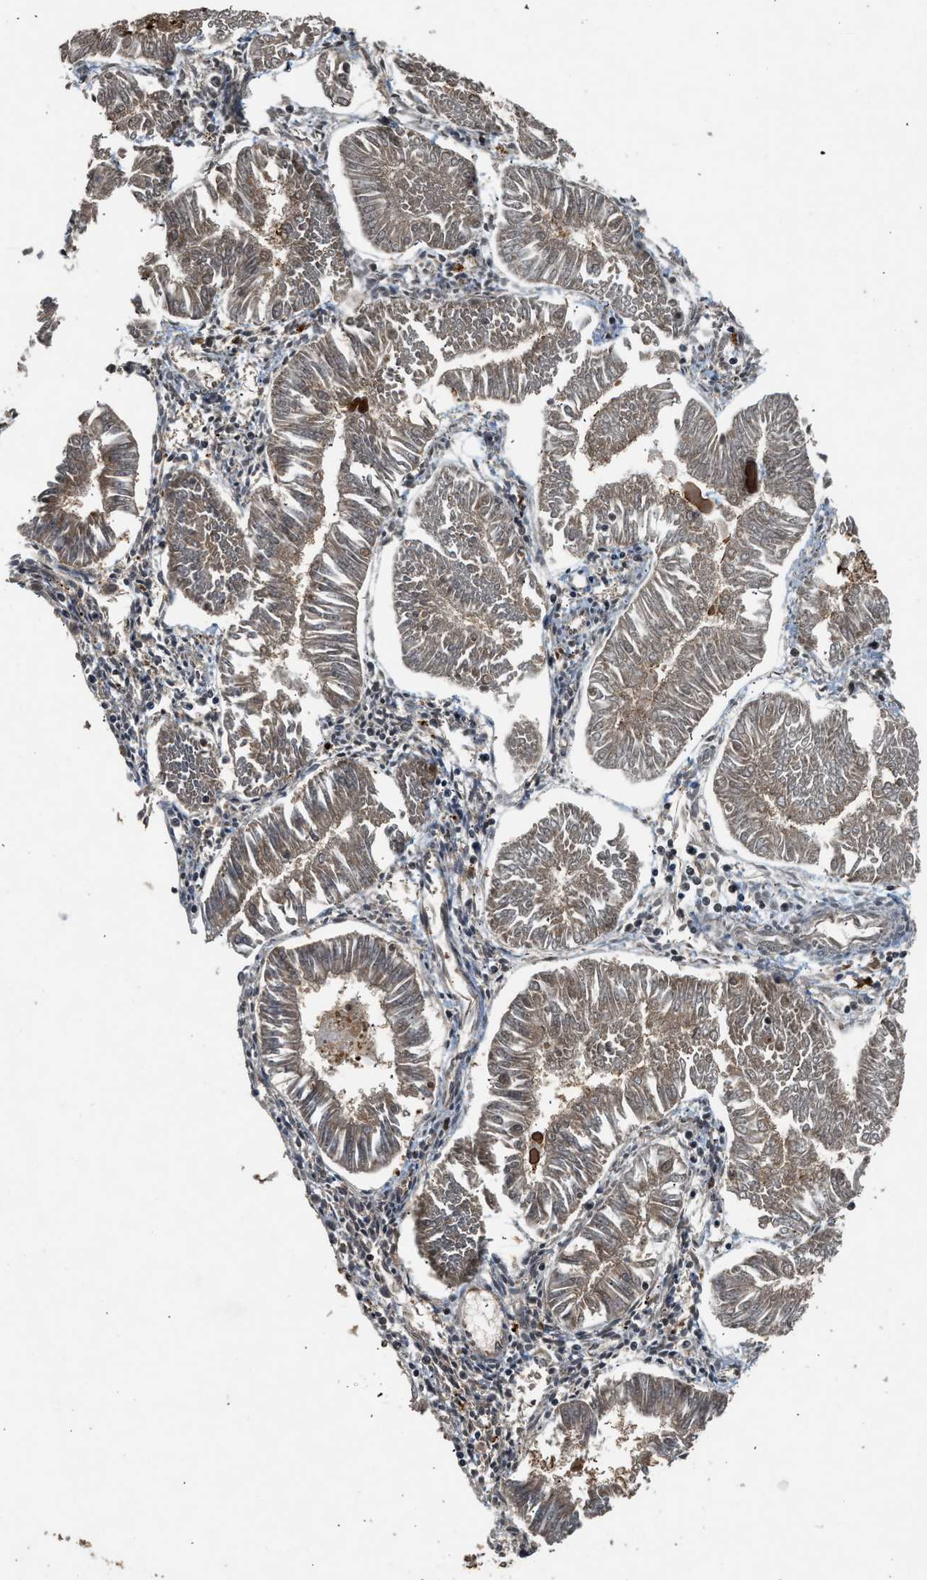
{"staining": {"intensity": "moderate", "quantity": ">75%", "location": "cytoplasmic/membranous"}, "tissue": "endometrial cancer", "cell_type": "Tumor cells", "image_type": "cancer", "snomed": [{"axis": "morphology", "description": "Adenocarcinoma, NOS"}, {"axis": "topography", "description": "Endometrium"}], "caption": "Brown immunohistochemical staining in endometrial cancer demonstrates moderate cytoplasmic/membranous positivity in approximately >75% of tumor cells.", "gene": "TXNL1", "patient": {"sex": "female", "age": 53}}